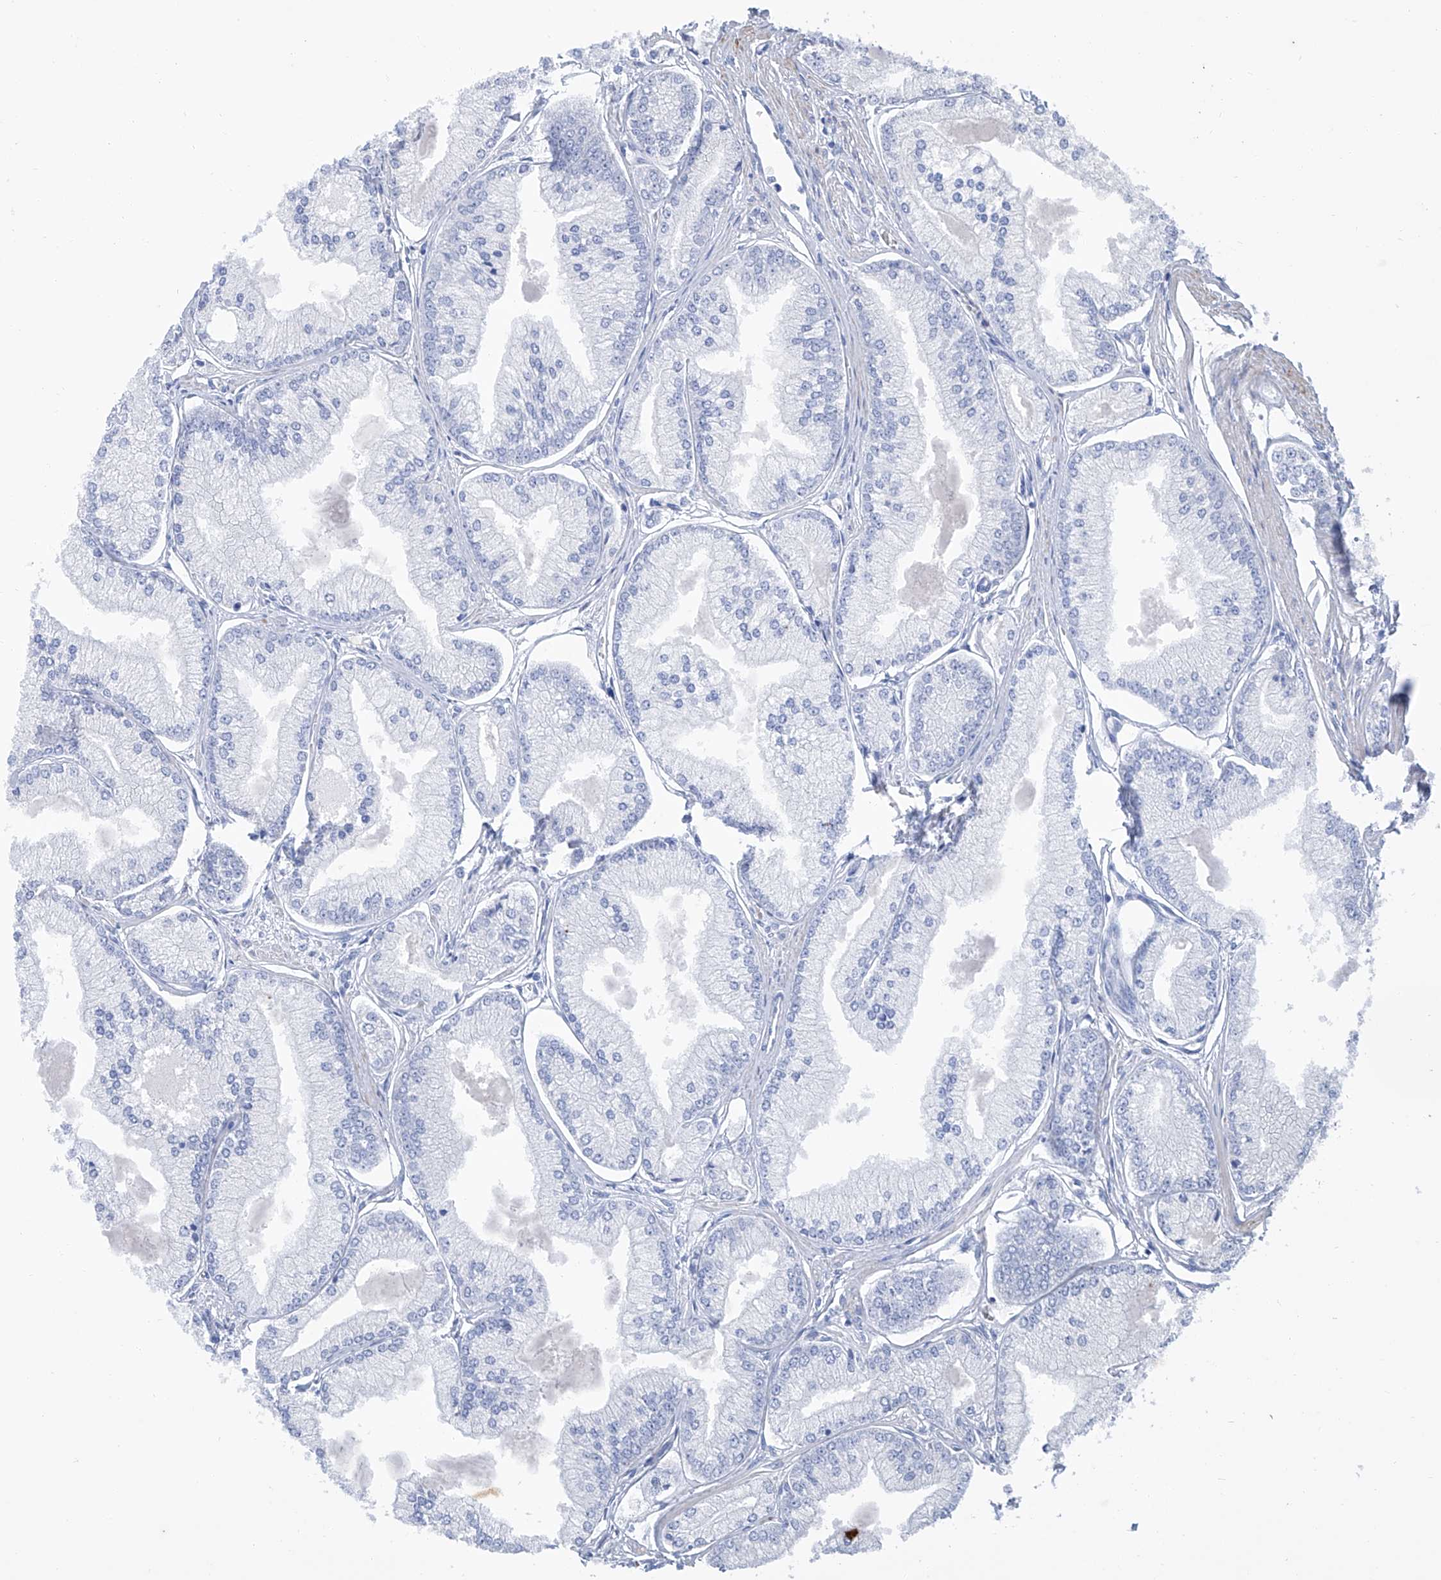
{"staining": {"intensity": "negative", "quantity": "none", "location": "none"}, "tissue": "prostate cancer", "cell_type": "Tumor cells", "image_type": "cancer", "snomed": [{"axis": "morphology", "description": "Adenocarcinoma, Low grade"}, {"axis": "topography", "description": "Prostate"}], "caption": "This is a micrograph of immunohistochemistry staining of prostate adenocarcinoma (low-grade), which shows no expression in tumor cells. (Immunohistochemistry, brightfield microscopy, high magnification).", "gene": "GPT", "patient": {"sex": "male", "age": 52}}